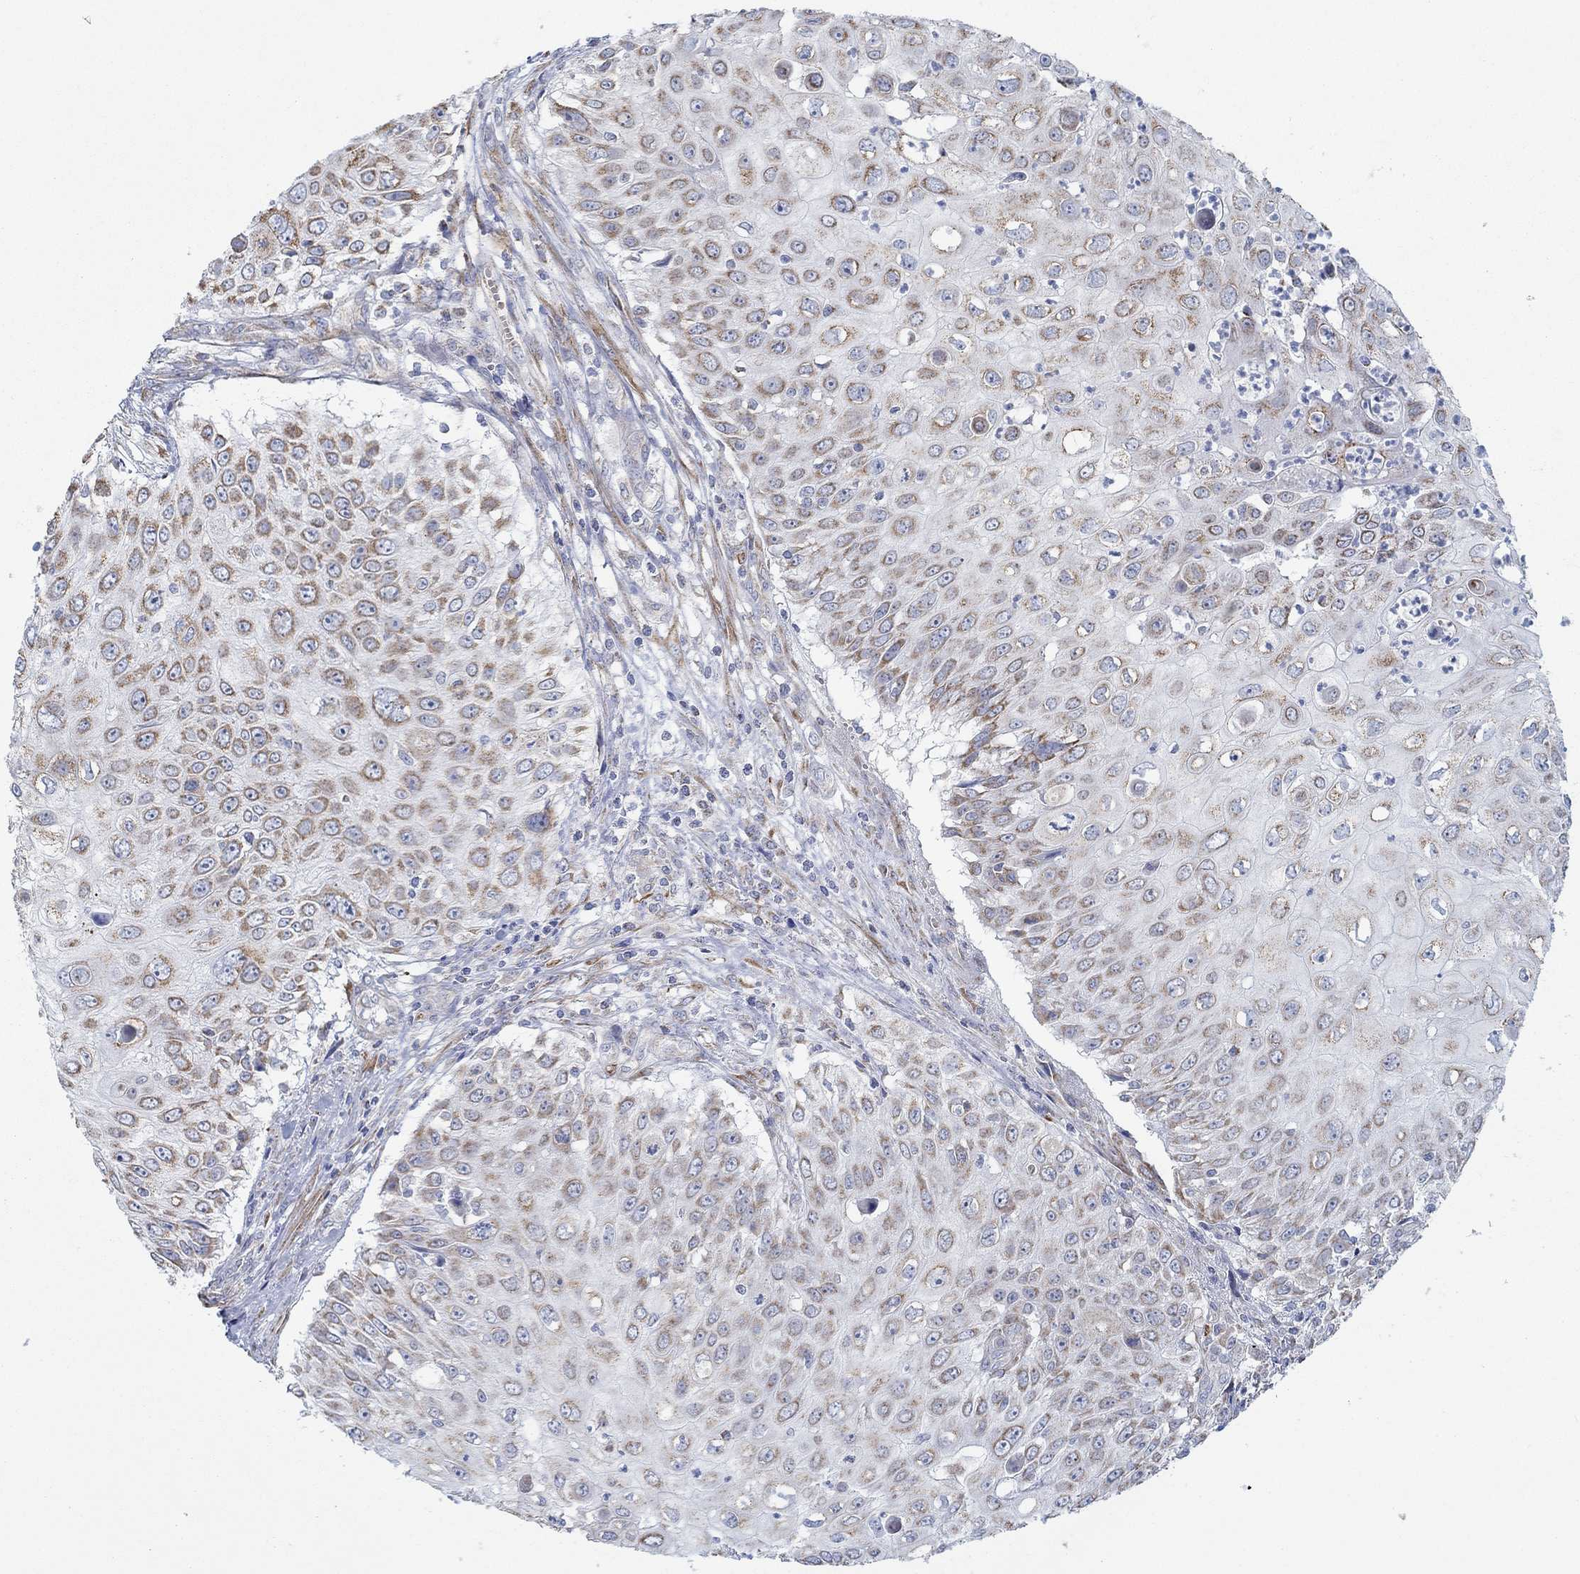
{"staining": {"intensity": "moderate", "quantity": ">75%", "location": "cytoplasmic/membranous"}, "tissue": "urothelial cancer", "cell_type": "Tumor cells", "image_type": "cancer", "snomed": [{"axis": "morphology", "description": "Urothelial carcinoma, High grade"}, {"axis": "topography", "description": "Urinary bladder"}], "caption": "Tumor cells reveal moderate cytoplasmic/membranous expression in about >75% of cells in high-grade urothelial carcinoma.", "gene": "GLOD5", "patient": {"sex": "female", "age": 79}}